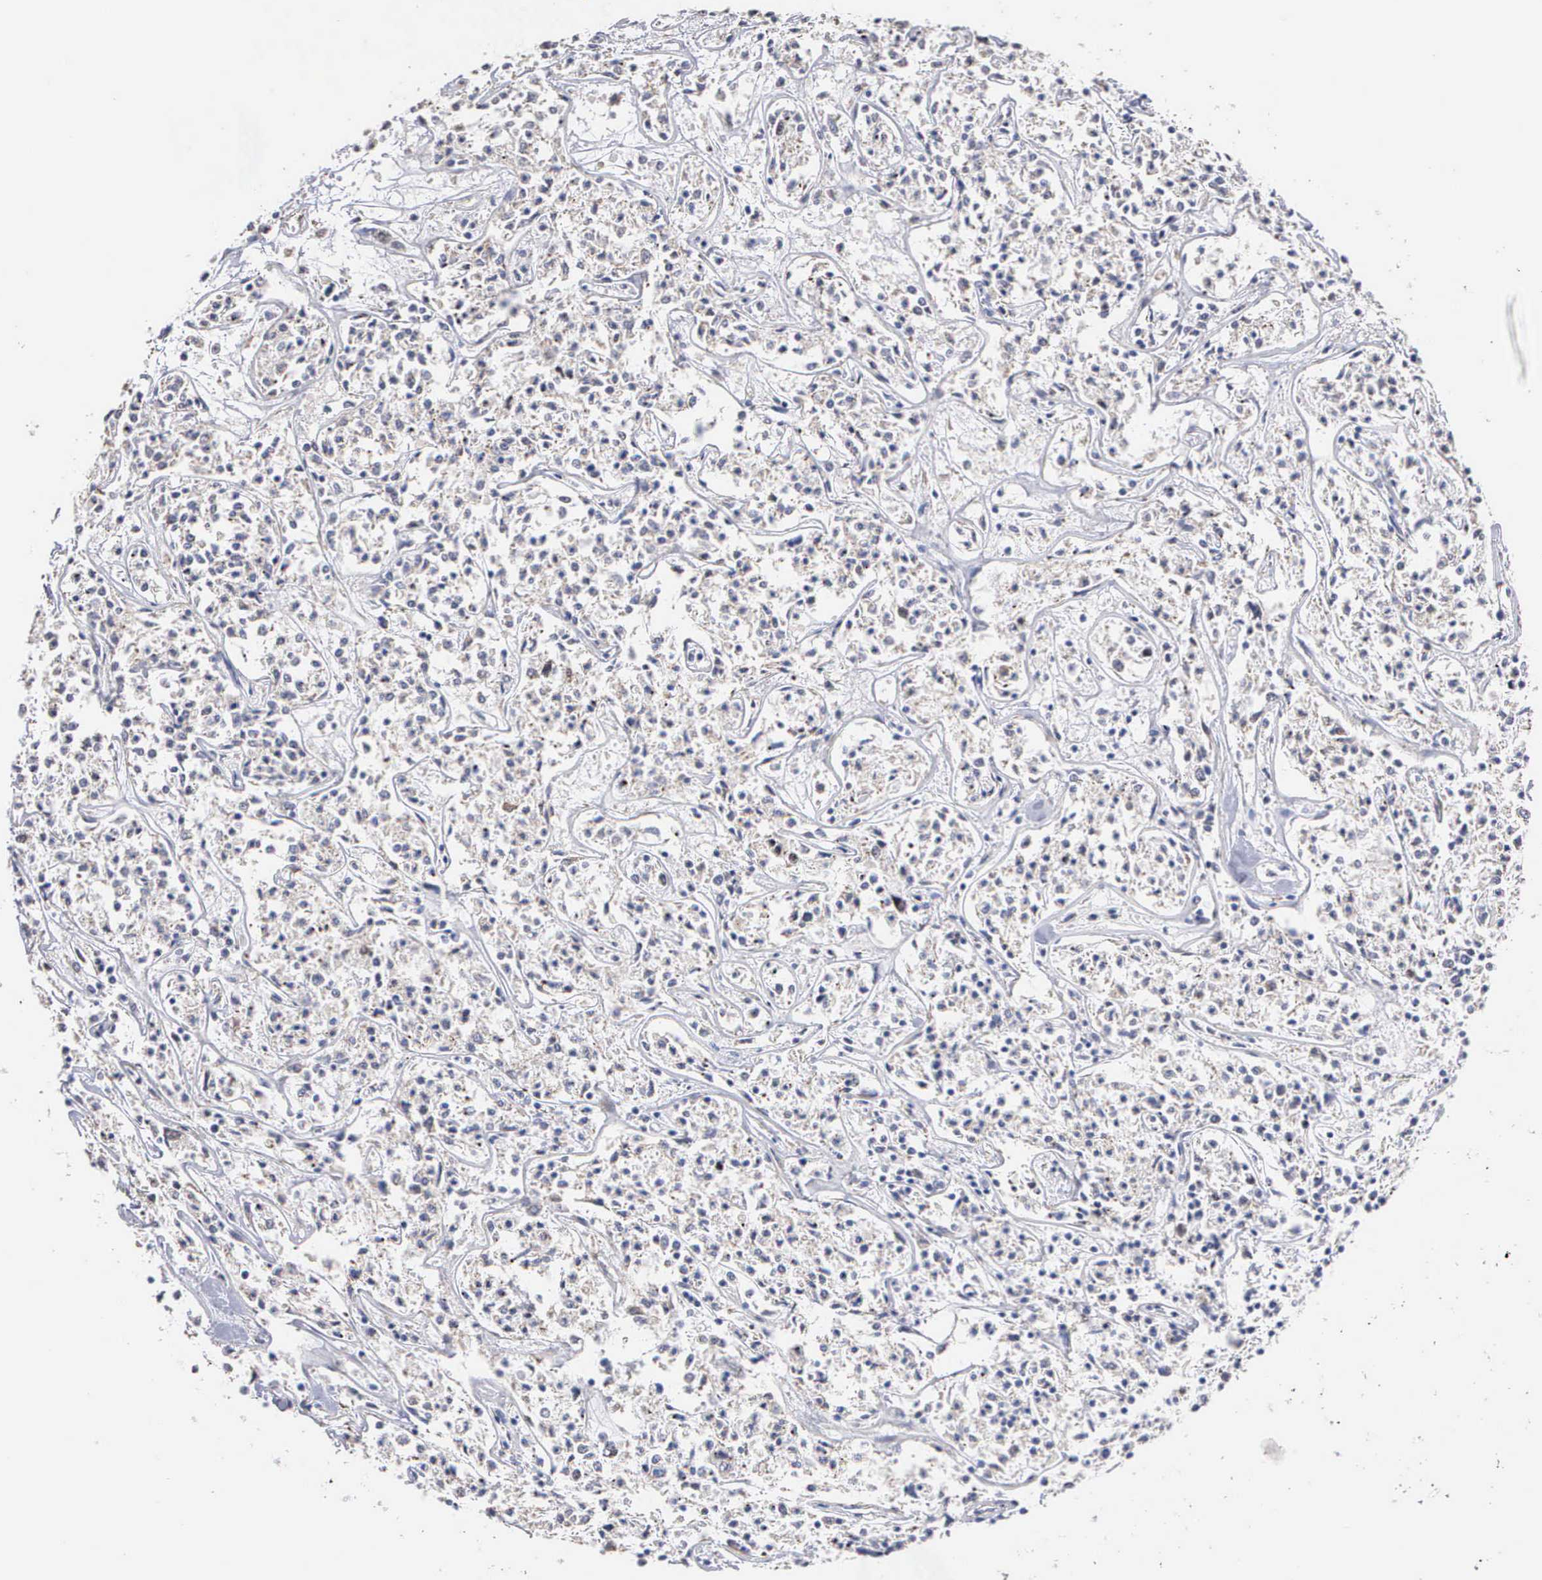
{"staining": {"intensity": "negative", "quantity": "none", "location": "none"}, "tissue": "lymphoma", "cell_type": "Tumor cells", "image_type": "cancer", "snomed": [{"axis": "morphology", "description": "Malignant lymphoma, non-Hodgkin's type, Low grade"}, {"axis": "topography", "description": "Small intestine"}], "caption": "An immunohistochemistry image of lymphoma is shown. There is no staining in tumor cells of lymphoma. Nuclei are stained in blue.", "gene": "KDM6A", "patient": {"sex": "female", "age": 59}}